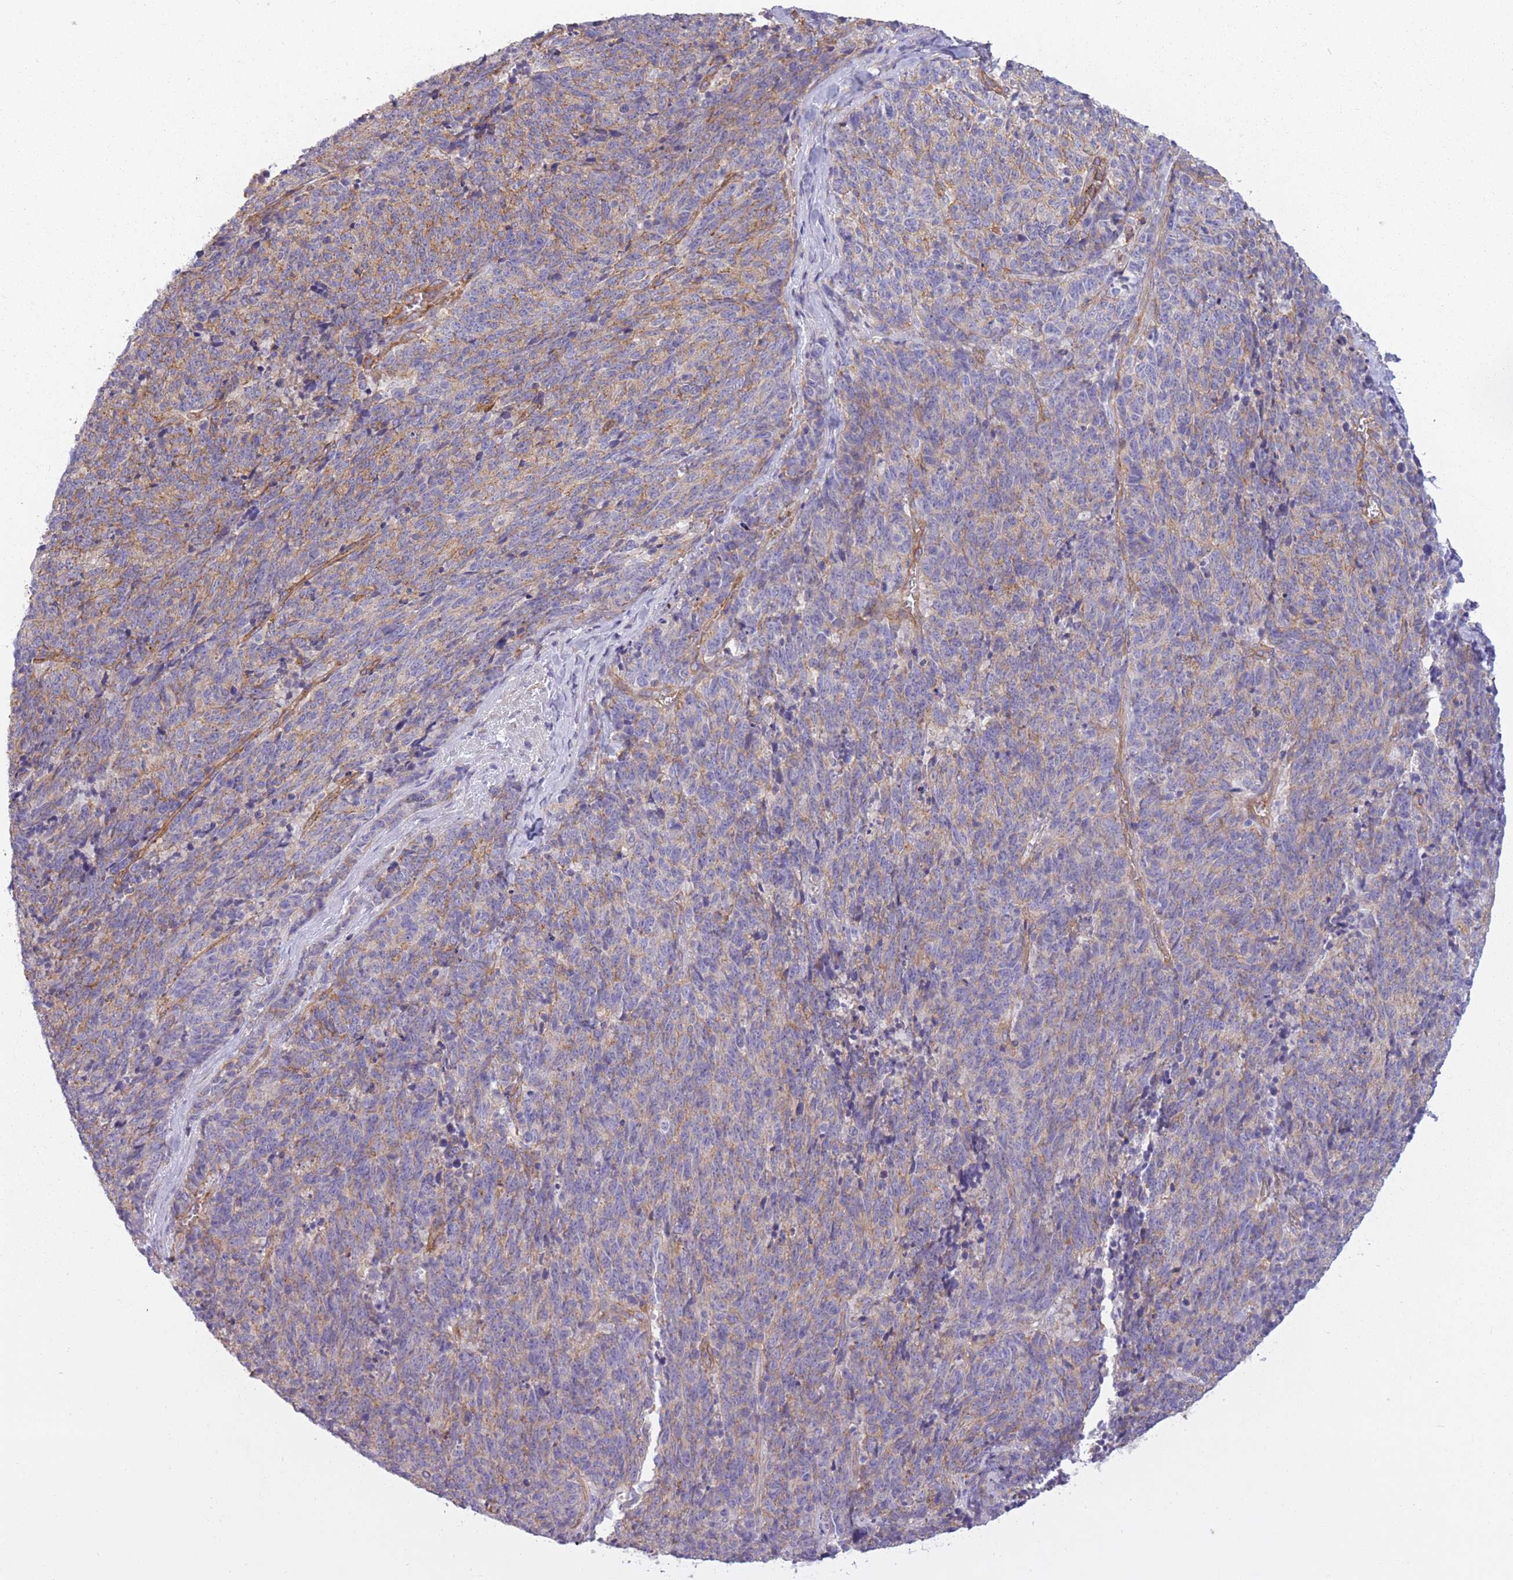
{"staining": {"intensity": "weak", "quantity": "25%-75%", "location": "cytoplasmic/membranous"}, "tissue": "cervical cancer", "cell_type": "Tumor cells", "image_type": "cancer", "snomed": [{"axis": "morphology", "description": "Squamous cell carcinoma, NOS"}, {"axis": "topography", "description": "Cervix"}], "caption": "Immunohistochemistry (IHC) (DAB (3,3'-diaminobenzidine)) staining of cervical cancer (squamous cell carcinoma) exhibits weak cytoplasmic/membranous protein staining in approximately 25%-75% of tumor cells.", "gene": "ADD1", "patient": {"sex": "female", "age": 29}}